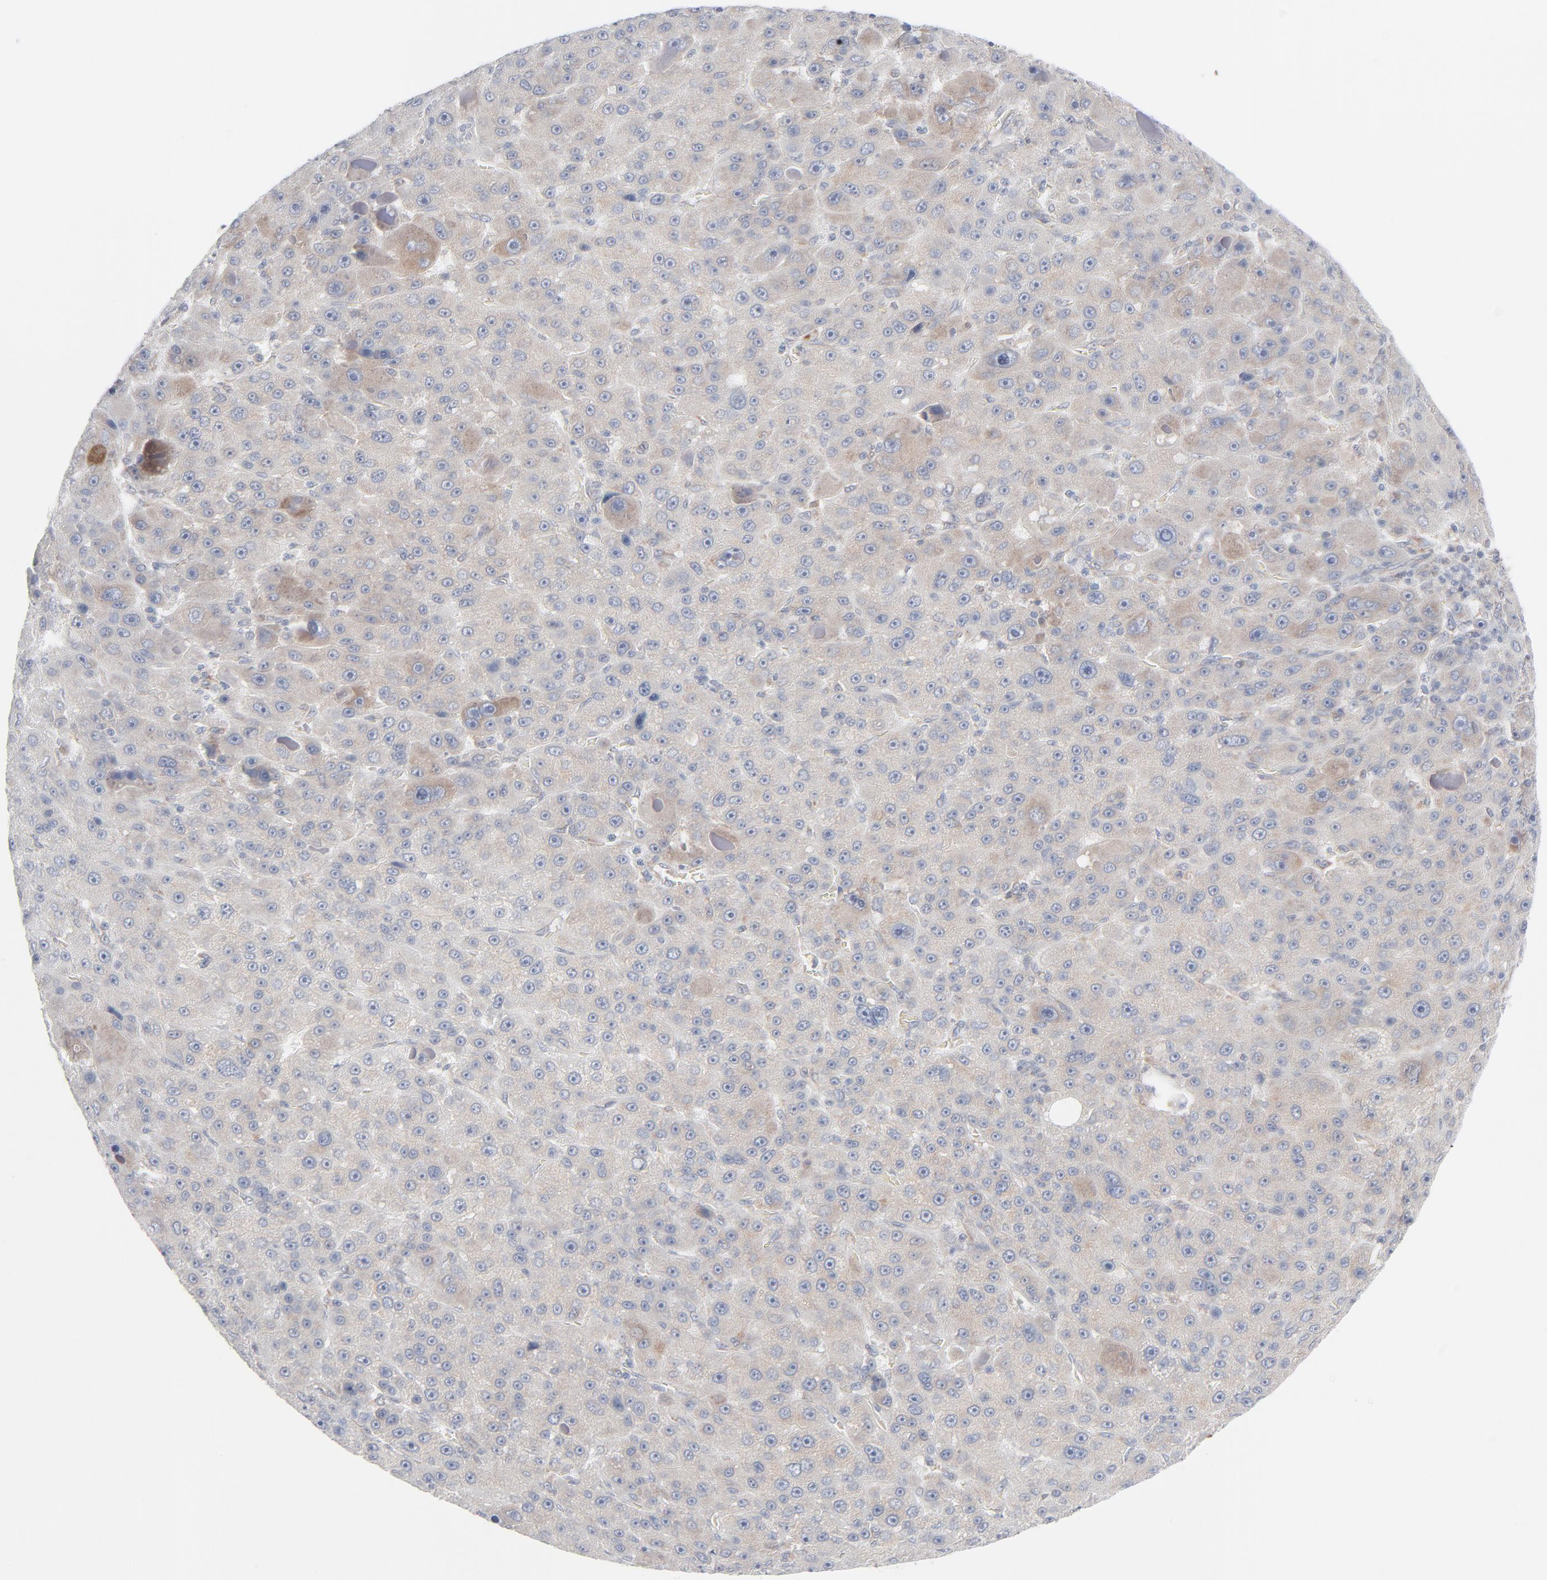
{"staining": {"intensity": "moderate", "quantity": "25%-75%", "location": "cytoplasmic/membranous"}, "tissue": "liver cancer", "cell_type": "Tumor cells", "image_type": "cancer", "snomed": [{"axis": "morphology", "description": "Carcinoma, Hepatocellular, NOS"}, {"axis": "topography", "description": "Liver"}], "caption": "This micrograph demonstrates hepatocellular carcinoma (liver) stained with immunohistochemistry (IHC) to label a protein in brown. The cytoplasmic/membranous of tumor cells show moderate positivity for the protein. Nuclei are counter-stained blue.", "gene": "KDSR", "patient": {"sex": "male", "age": 76}}